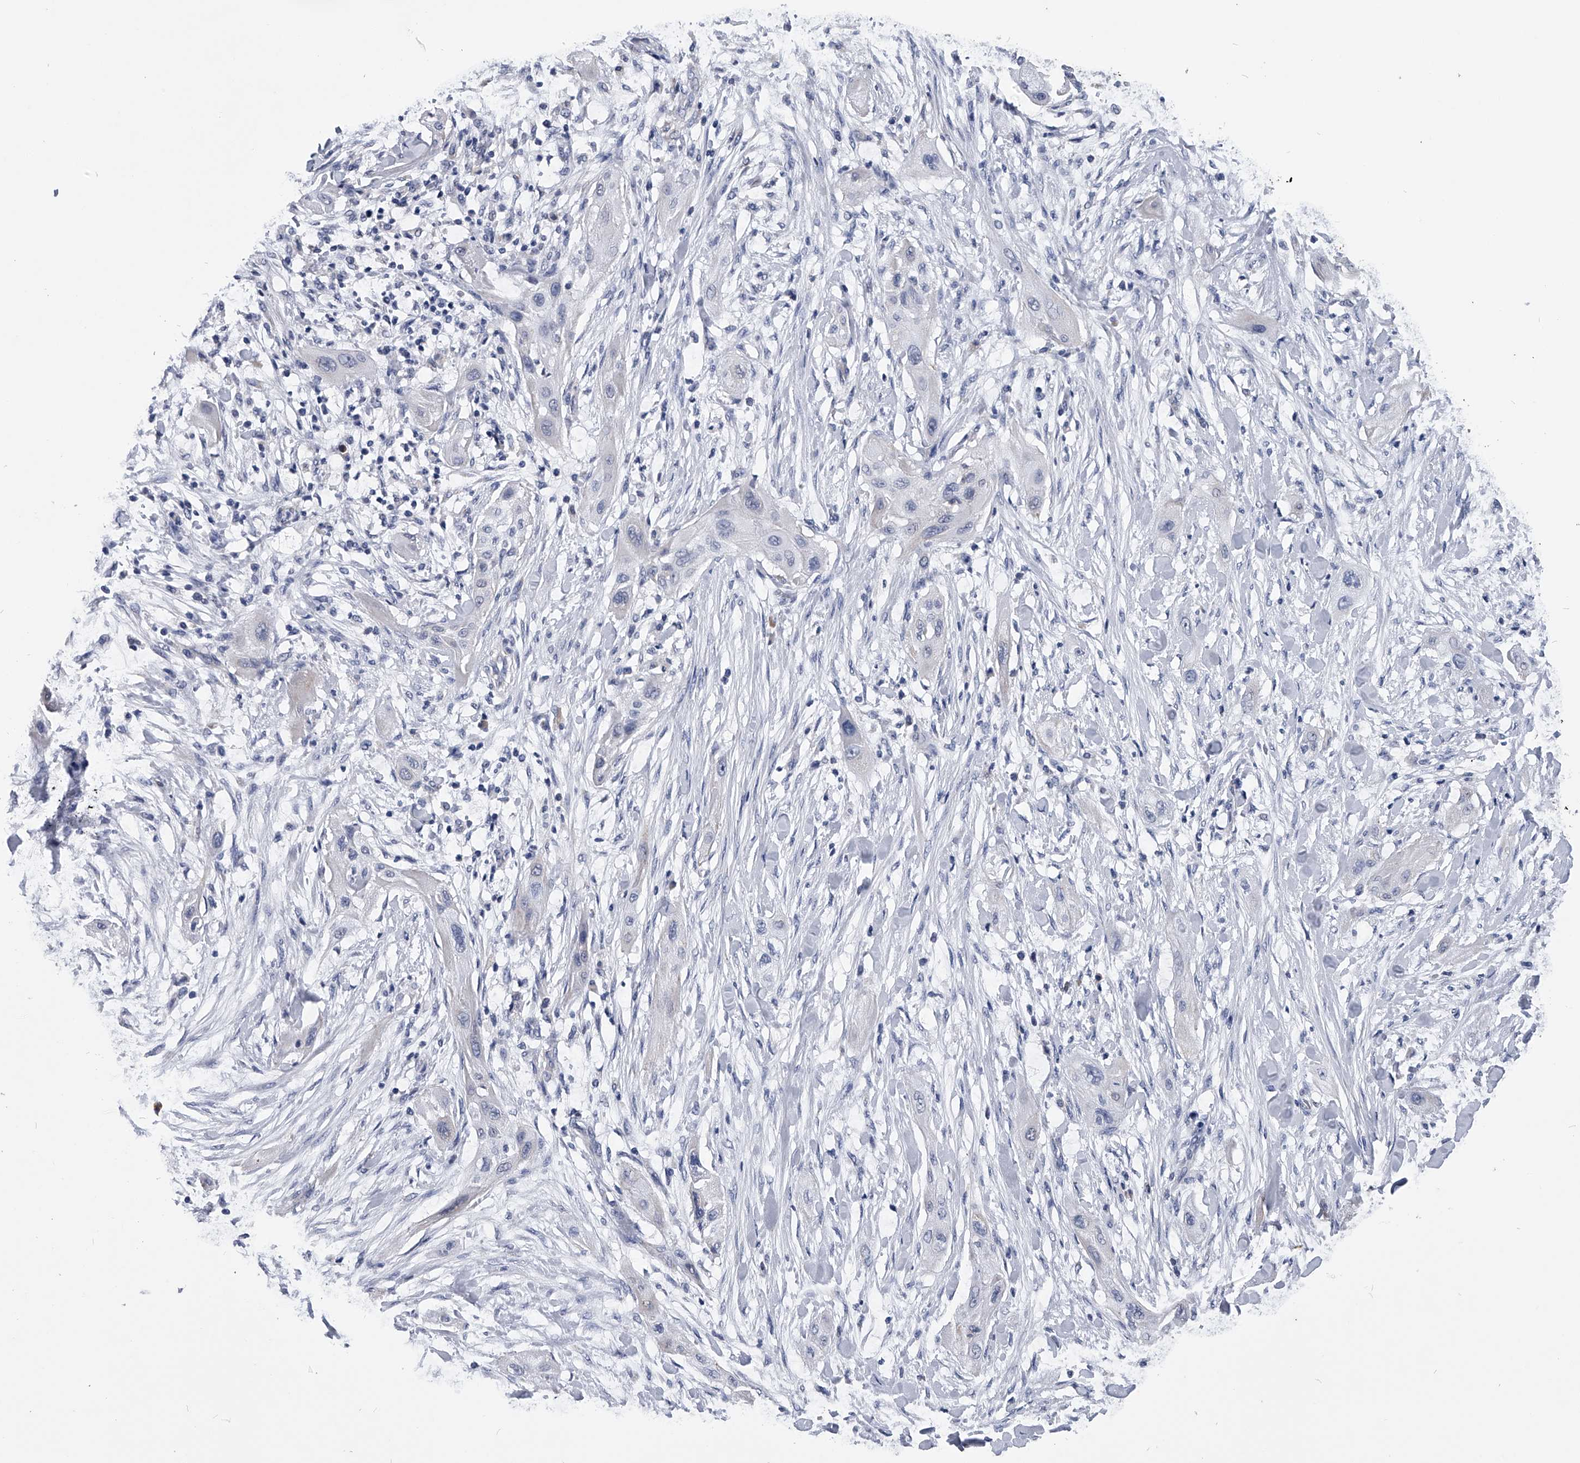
{"staining": {"intensity": "negative", "quantity": "none", "location": "none"}, "tissue": "lung cancer", "cell_type": "Tumor cells", "image_type": "cancer", "snomed": [{"axis": "morphology", "description": "Squamous cell carcinoma, NOS"}, {"axis": "topography", "description": "Lung"}], "caption": "Immunohistochemistry histopathology image of neoplastic tissue: lung cancer stained with DAB exhibits no significant protein positivity in tumor cells. Nuclei are stained in blue.", "gene": "OAT", "patient": {"sex": "female", "age": 47}}